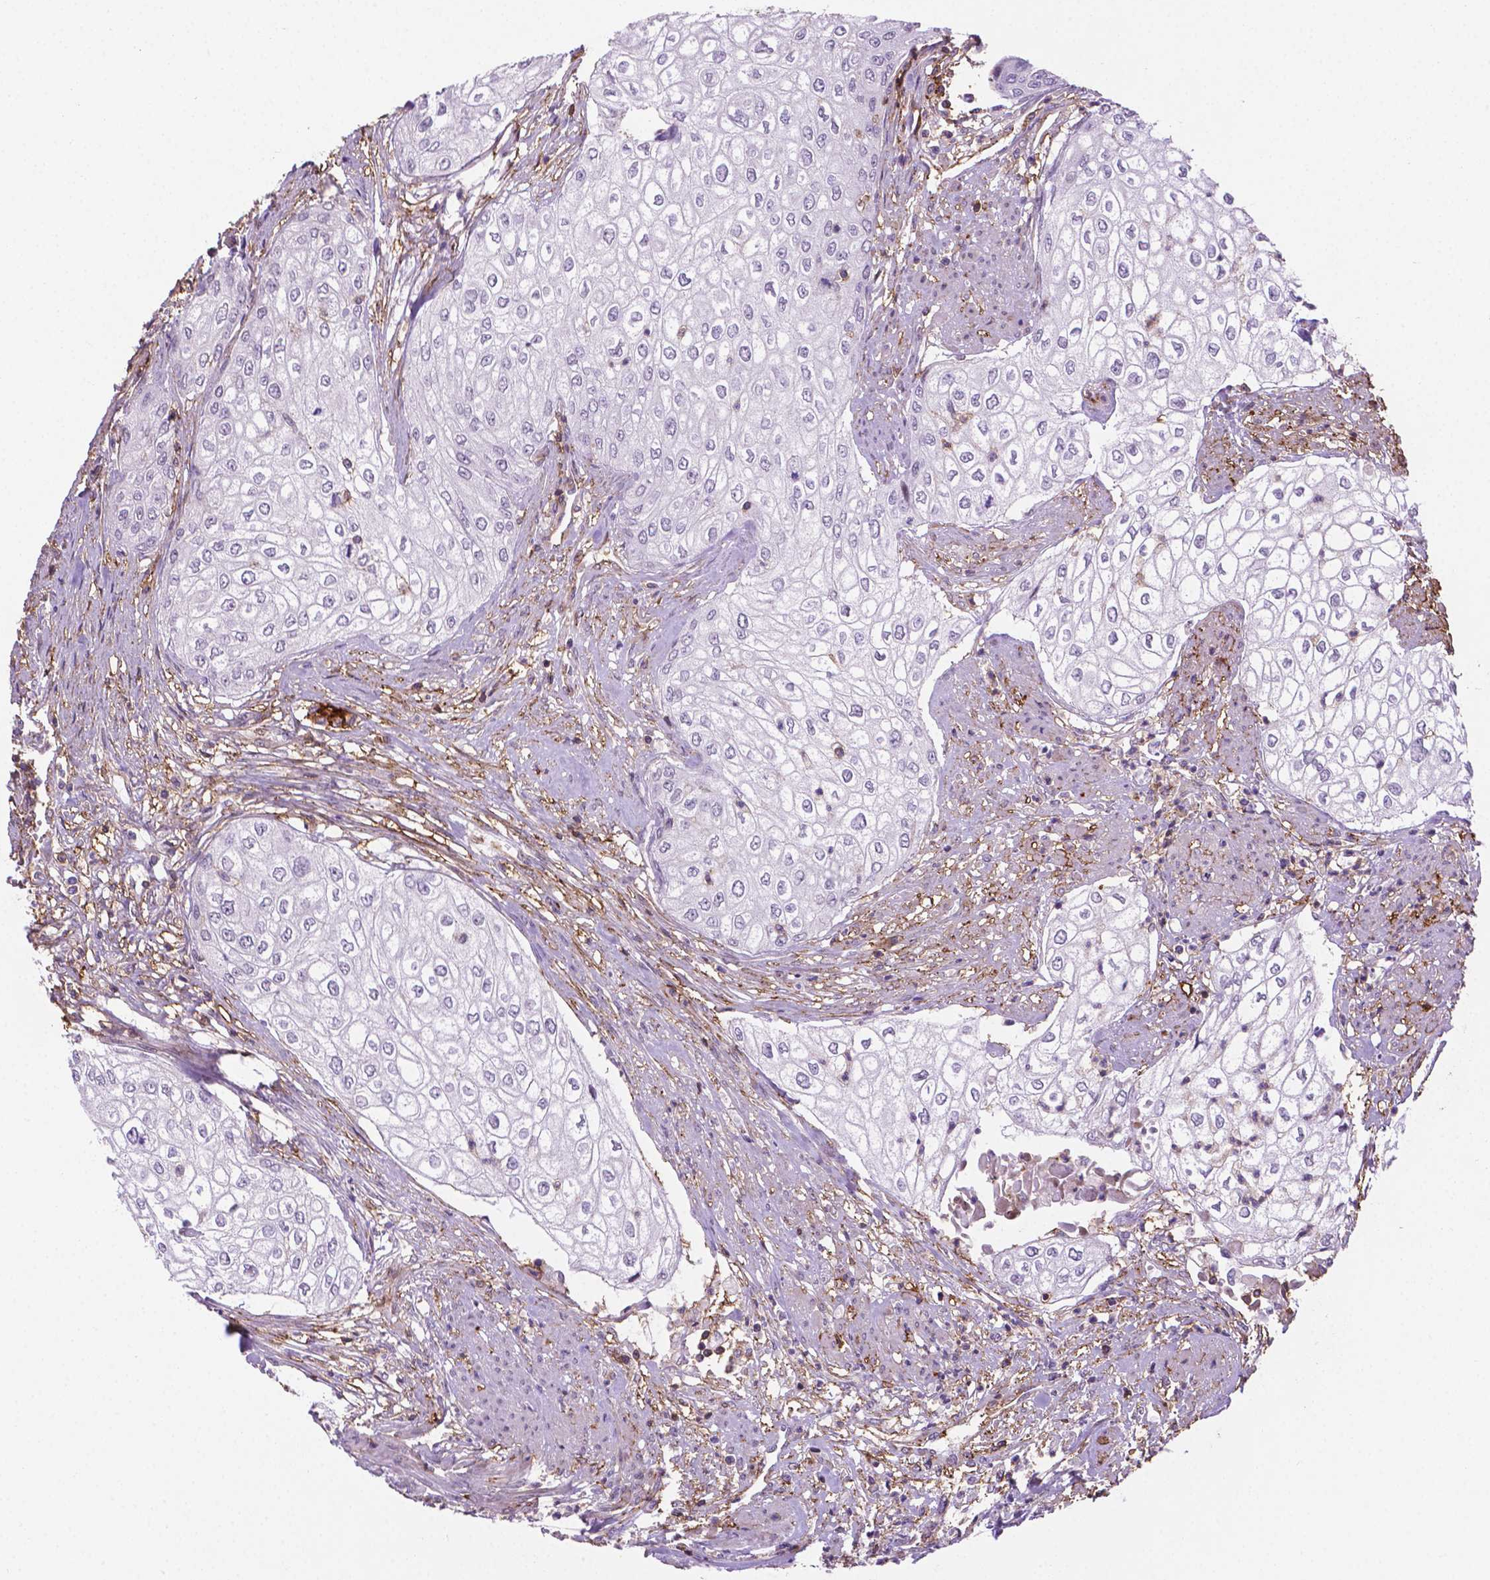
{"staining": {"intensity": "negative", "quantity": "none", "location": "none"}, "tissue": "urothelial cancer", "cell_type": "Tumor cells", "image_type": "cancer", "snomed": [{"axis": "morphology", "description": "Urothelial carcinoma, High grade"}, {"axis": "topography", "description": "Urinary bladder"}], "caption": "This is a histopathology image of immunohistochemistry (IHC) staining of urothelial cancer, which shows no expression in tumor cells. Brightfield microscopy of immunohistochemistry (IHC) stained with DAB (3,3'-diaminobenzidine) (brown) and hematoxylin (blue), captured at high magnification.", "gene": "ACAD10", "patient": {"sex": "male", "age": 62}}